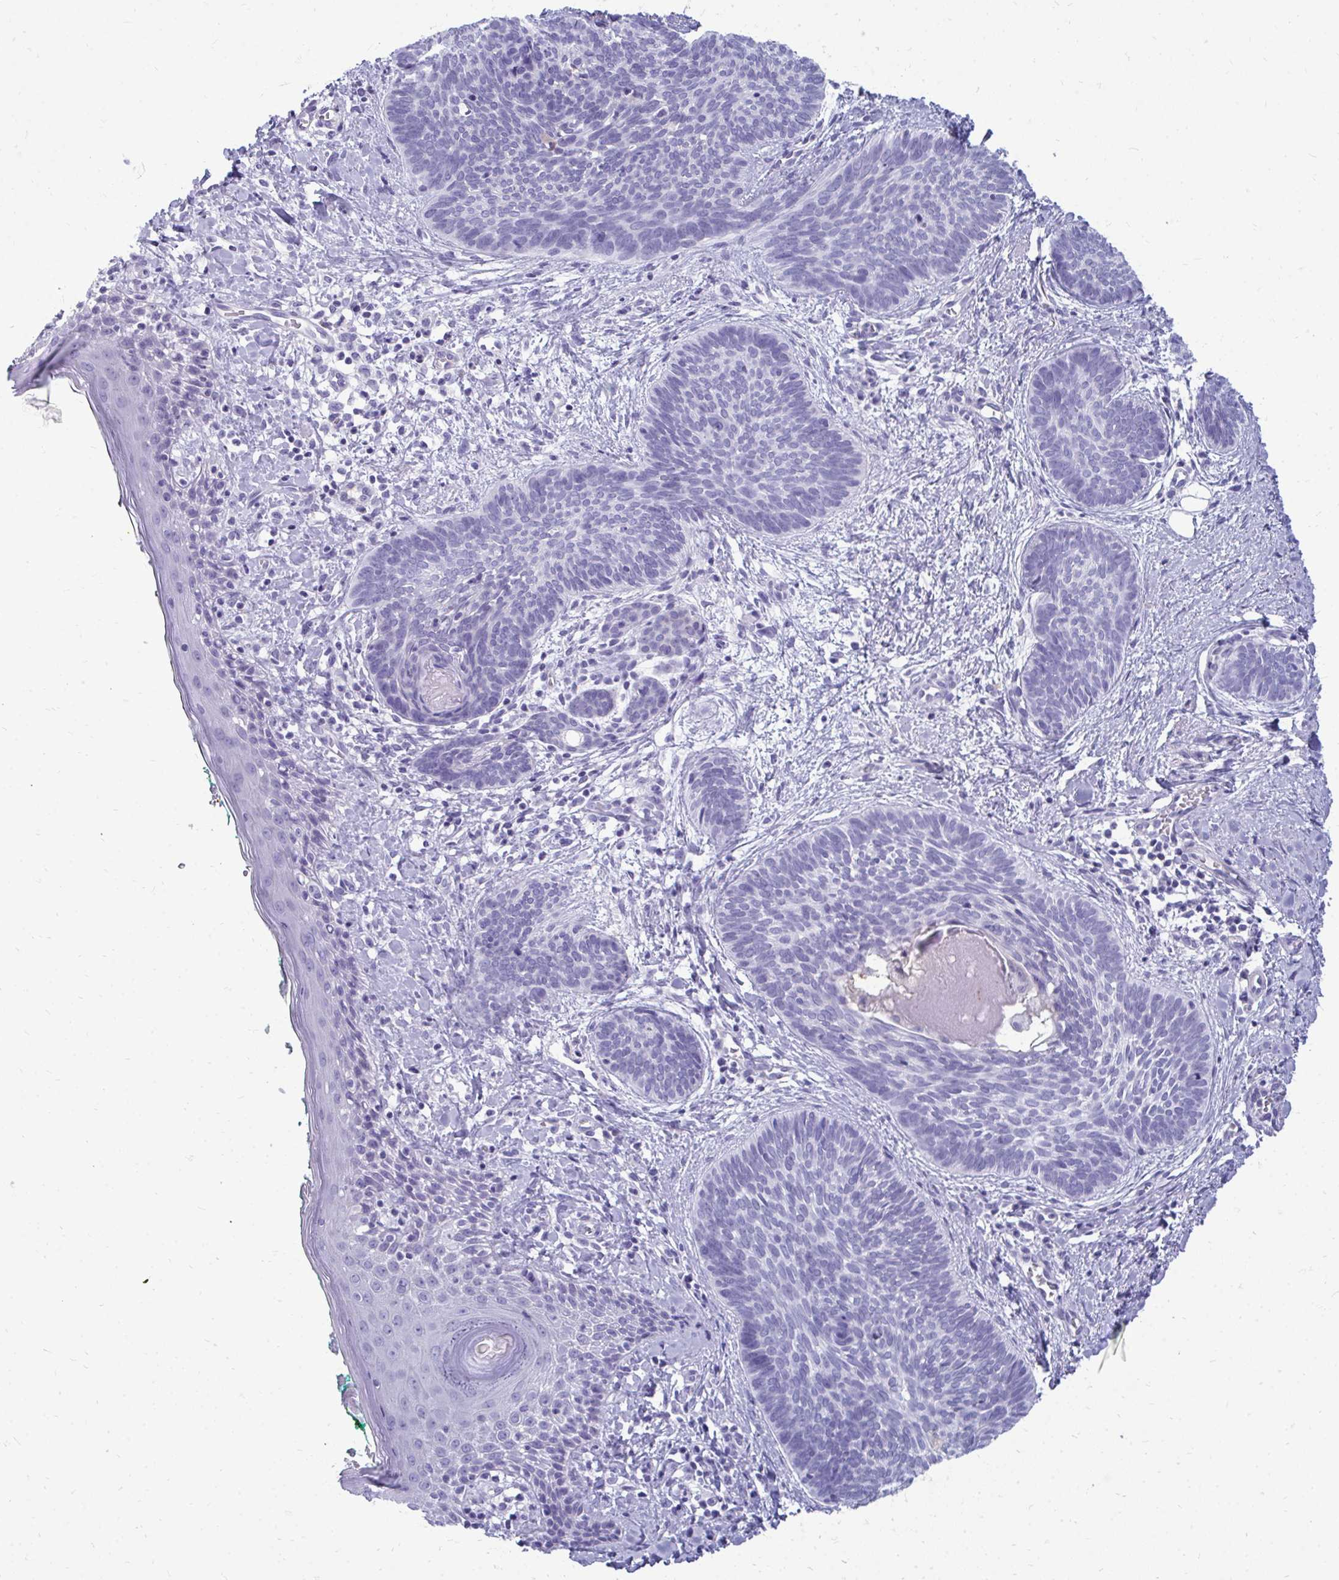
{"staining": {"intensity": "negative", "quantity": "none", "location": "none"}, "tissue": "skin cancer", "cell_type": "Tumor cells", "image_type": "cancer", "snomed": [{"axis": "morphology", "description": "Basal cell carcinoma"}, {"axis": "topography", "description": "Skin"}], "caption": "Tumor cells show no significant positivity in skin basal cell carcinoma.", "gene": "FABP3", "patient": {"sex": "female", "age": 81}}